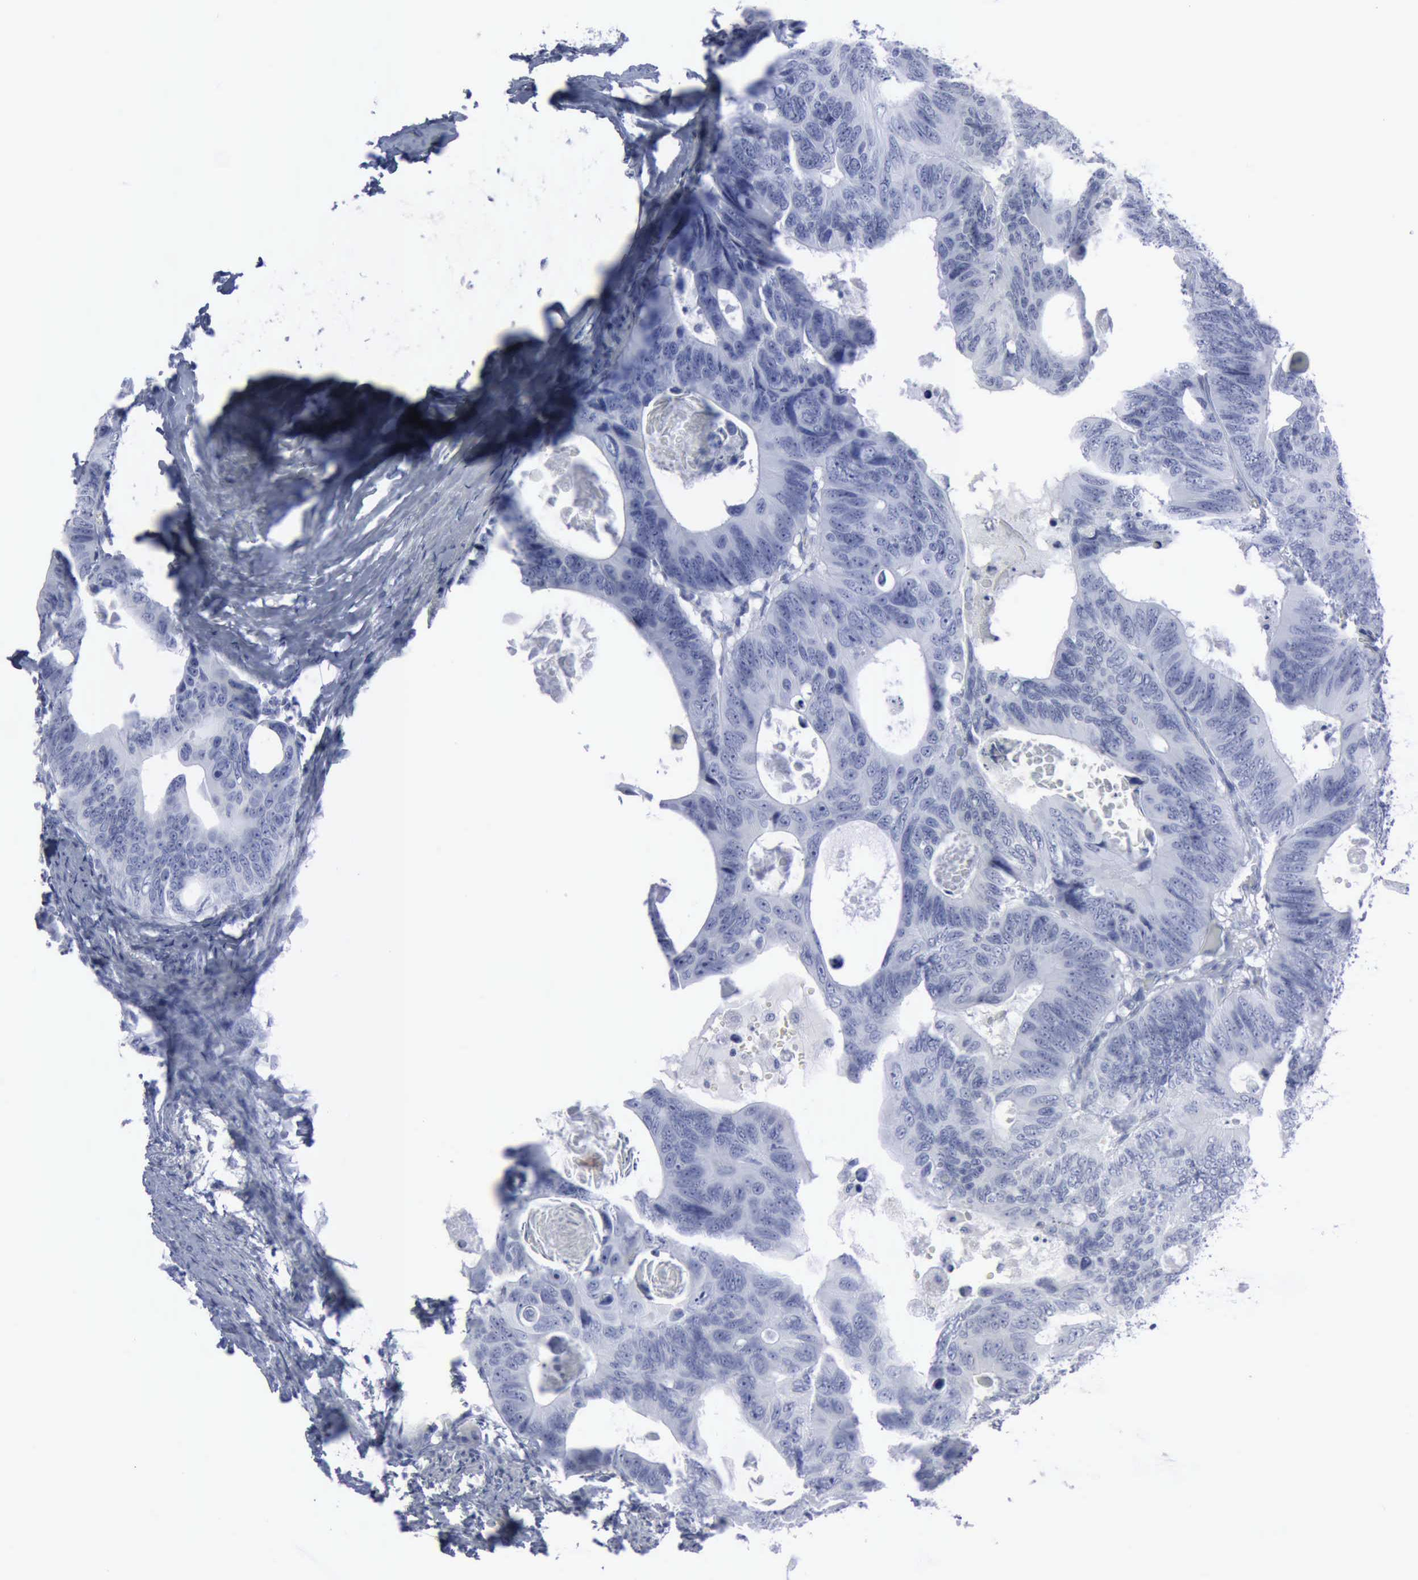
{"staining": {"intensity": "negative", "quantity": "none", "location": "none"}, "tissue": "colorectal cancer", "cell_type": "Tumor cells", "image_type": "cancer", "snomed": [{"axis": "morphology", "description": "Adenocarcinoma, NOS"}, {"axis": "topography", "description": "Colon"}], "caption": "This is an immunohistochemistry (IHC) image of colorectal cancer (adenocarcinoma). There is no expression in tumor cells.", "gene": "VCAM1", "patient": {"sex": "female", "age": 55}}